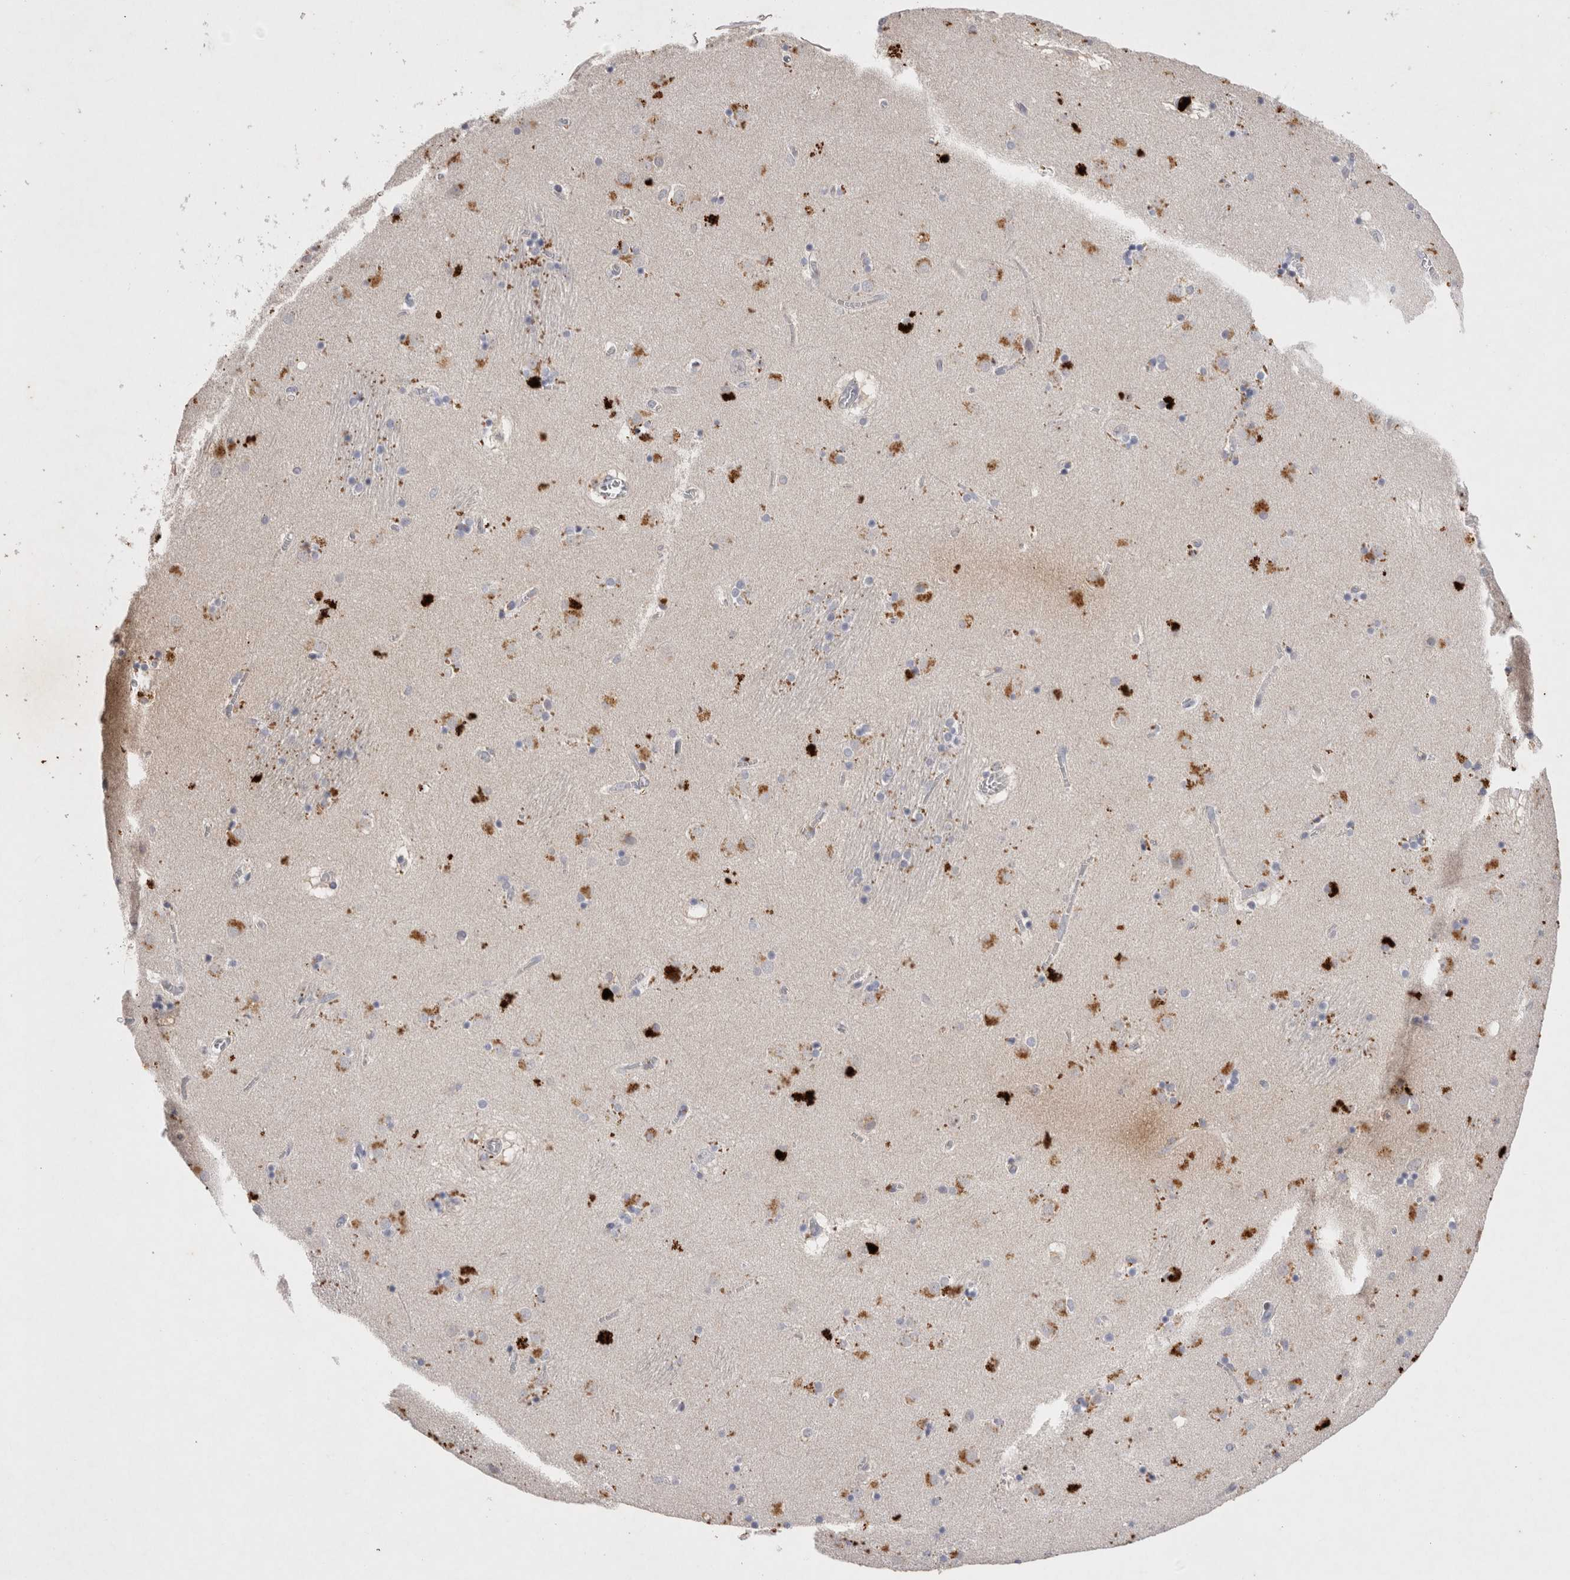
{"staining": {"intensity": "strong", "quantity": "<25%", "location": "cytoplasmic/membranous"}, "tissue": "caudate", "cell_type": "Glial cells", "image_type": "normal", "snomed": [{"axis": "morphology", "description": "Normal tissue, NOS"}, {"axis": "topography", "description": "Lateral ventricle wall"}], "caption": "The immunohistochemical stain shows strong cytoplasmic/membranous staining in glial cells of benign caudate. (Stains: DAB (3,3'-diaminobenzidine) in brown, nuclei in blue, Microscopy: brightfield microscopy at high magnification).", "gene": "RASSF3", "patient": {"sex": "male", "age": 70}}